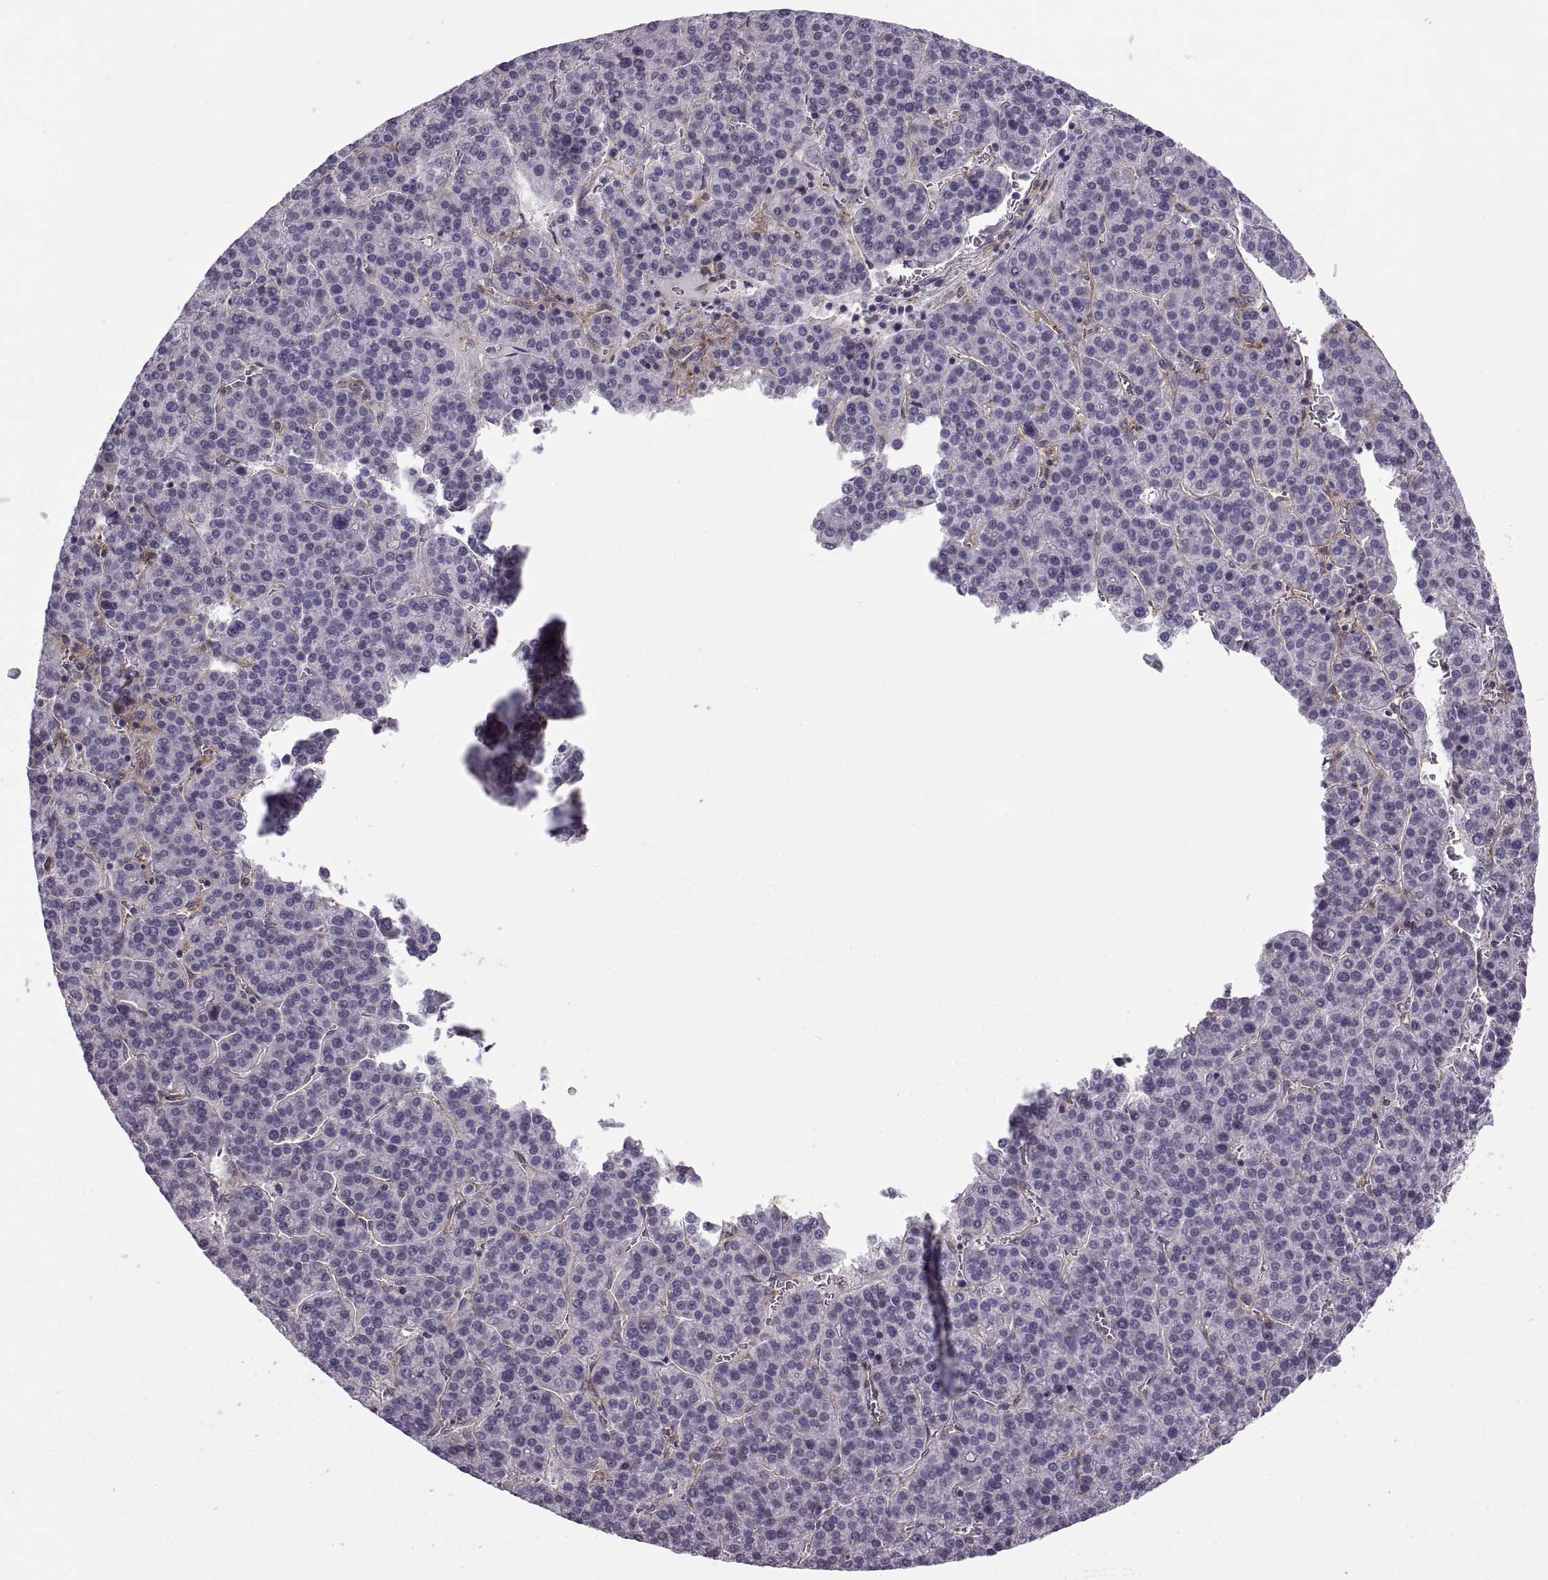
{"staining": {"intensity": "negative", "quantity": "none", "location": "none"}, "tissue": "liver cancer", "cell_type": "Tumor cells", "image_type": "cancer", "snomed": [{"axis": "morphology", "description": "Carcinoma, Hepatocellular, NOS"}, {"axis": "topography", "description": "Liver"}], "caption": "This is an IHC micrograph of liver hepatocellular carcinoma. There is no staining in tumor cells.", "gene": "RALB", "patient": {"sex": "female", "age": 58}}